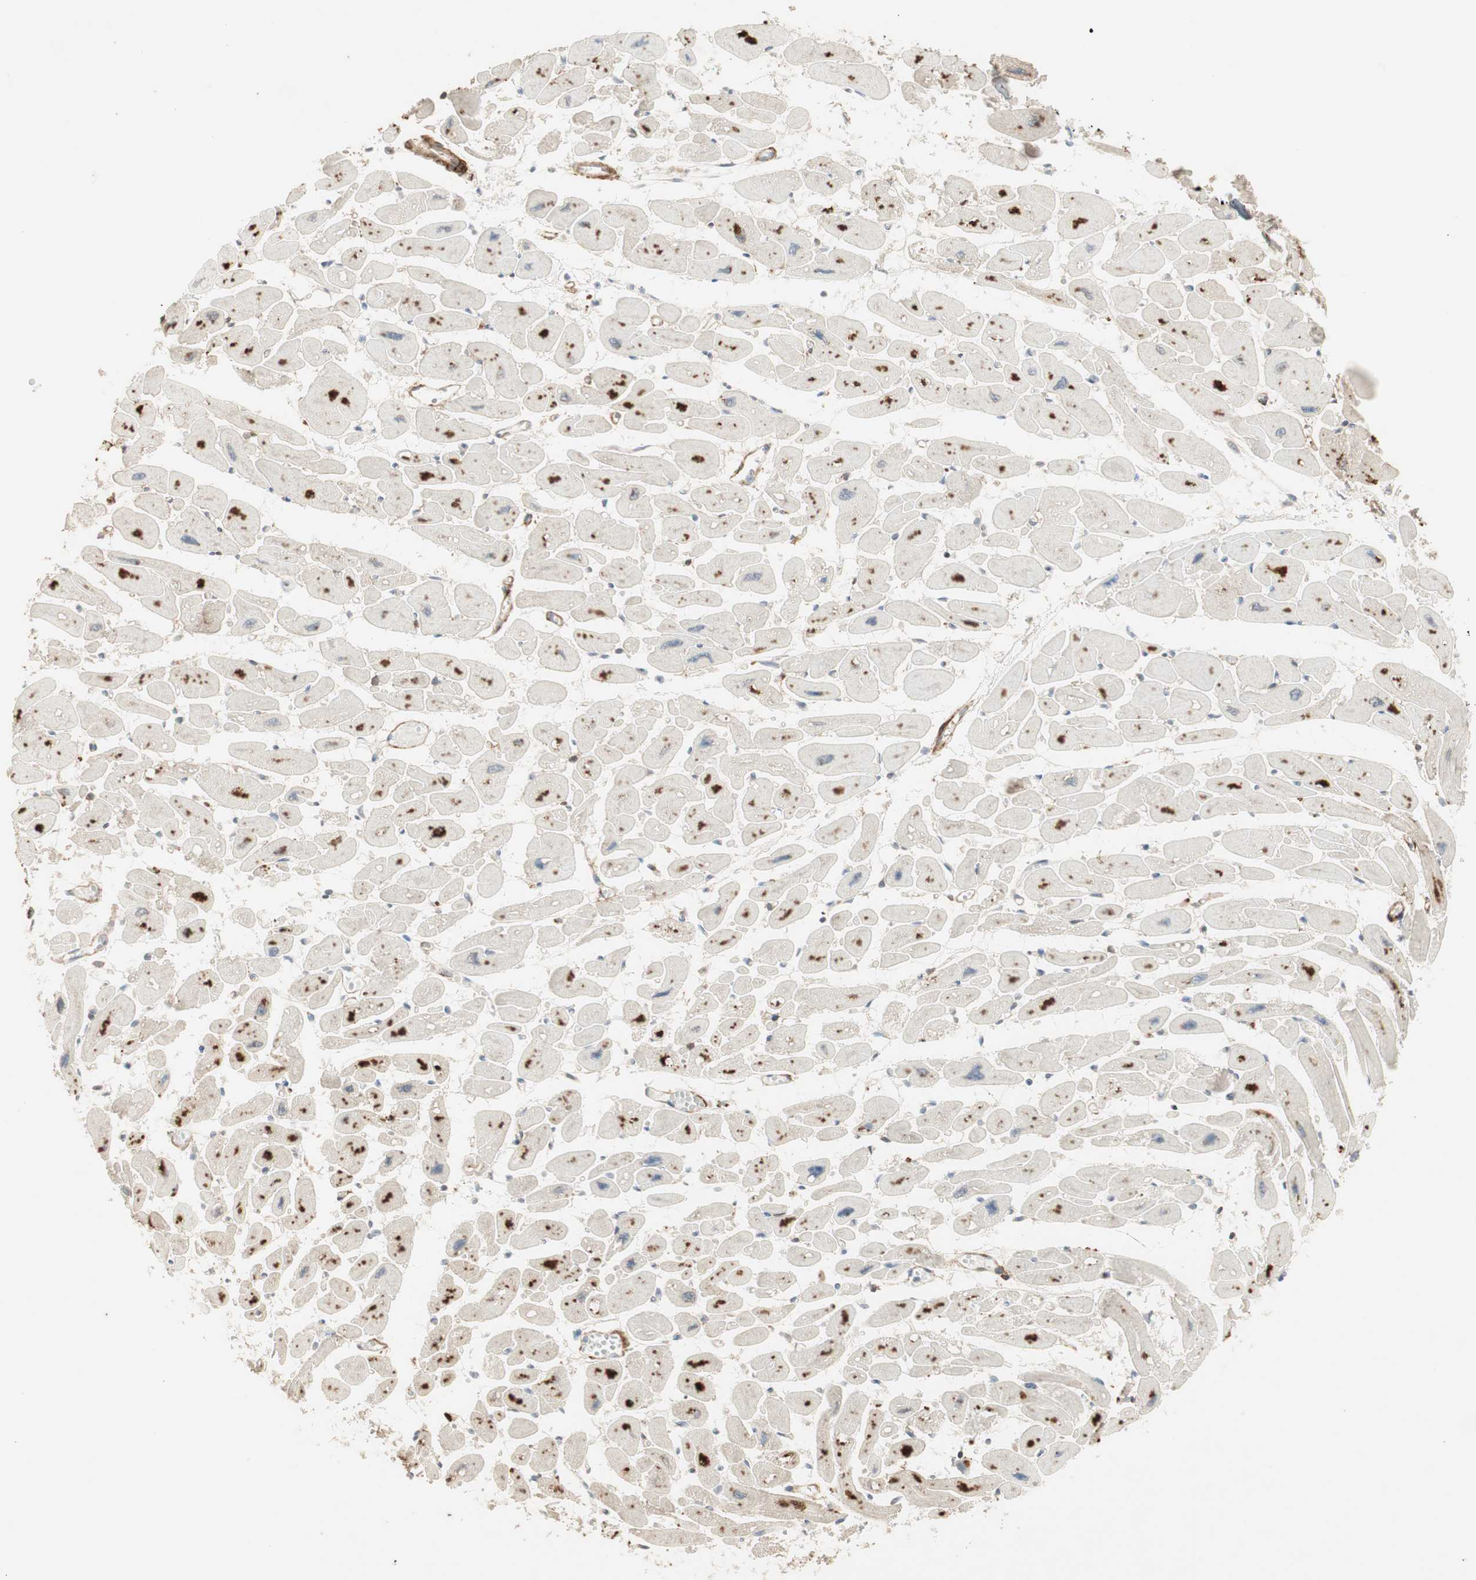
{"staining": {"intensity": "strong", "quantity": "25%-75%", "location": "cytoplasmic/membranous"}, "tissue": "heart muscle", "cell_type": "Cardiomyocytes", "image_type": "normal", "snomed": [{"axis": "morphology", "description": "Normal tissue, NOS"}, {"axis": "topography", "description": "Heart"}], "caption": "Heart muscle stained with IHC shows strong cytoplasmic/membranous staining in about 25%-75% of cardiomyocytes.", "gene": "RNGTT", "patient": {"sex": "female", "age": 54}}